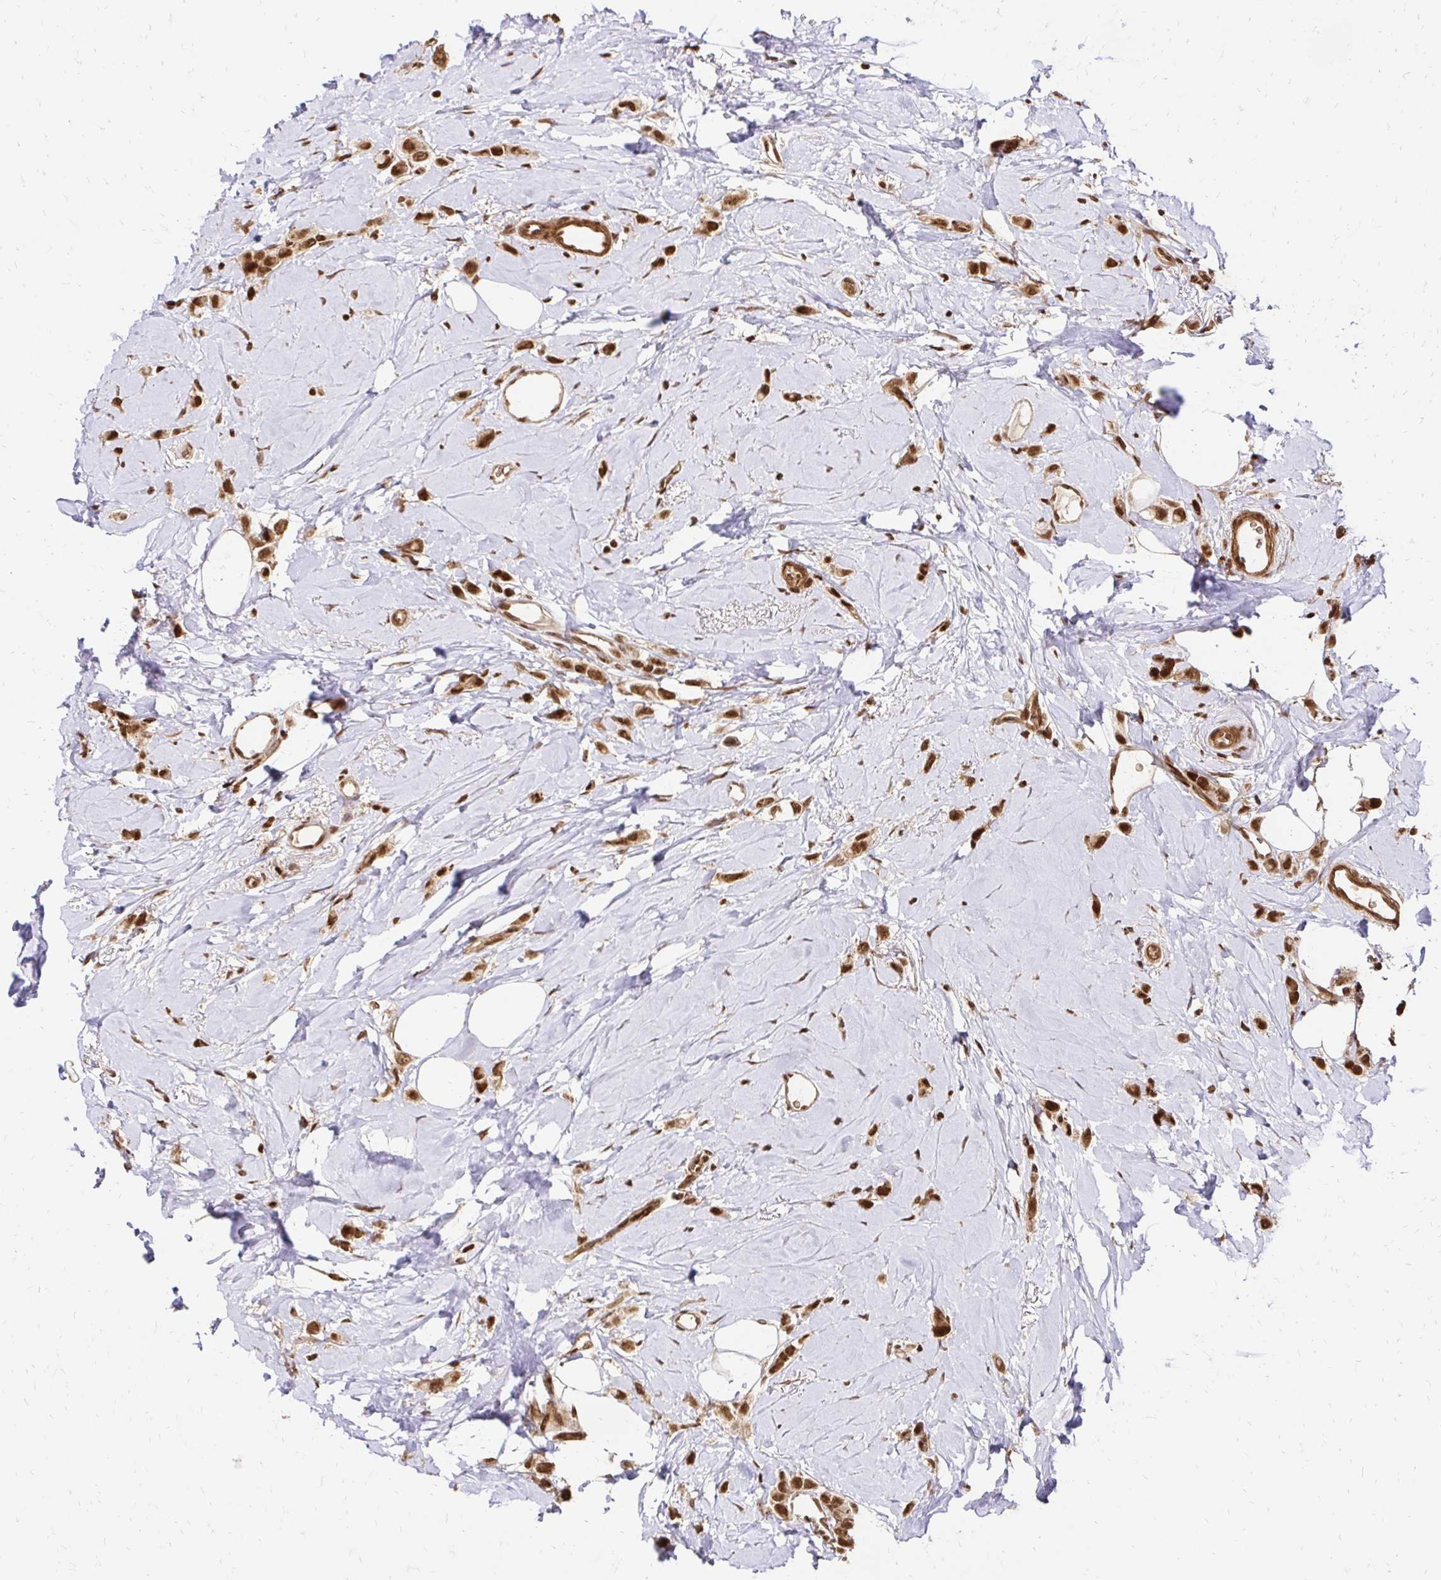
{"staining": {"intensity": "strong", "quantity": ">75%", "location": "cytoplasmic/membranous,nuclear"}, "tissue": "breast cancer", "cell_type": "Tumor cells", "image_type": "cancer", "snomed": [{"axis": "morphology", "description": "Lobular carcinoma"}, {"axis": "topography", "description": "Breast"}], "caption": "Breast lobular carcinoma stained with a protein marker shows strong staining in tumor cells.", "gene": "GLYR1", "patient": {"sex": "female", "age": 66}}